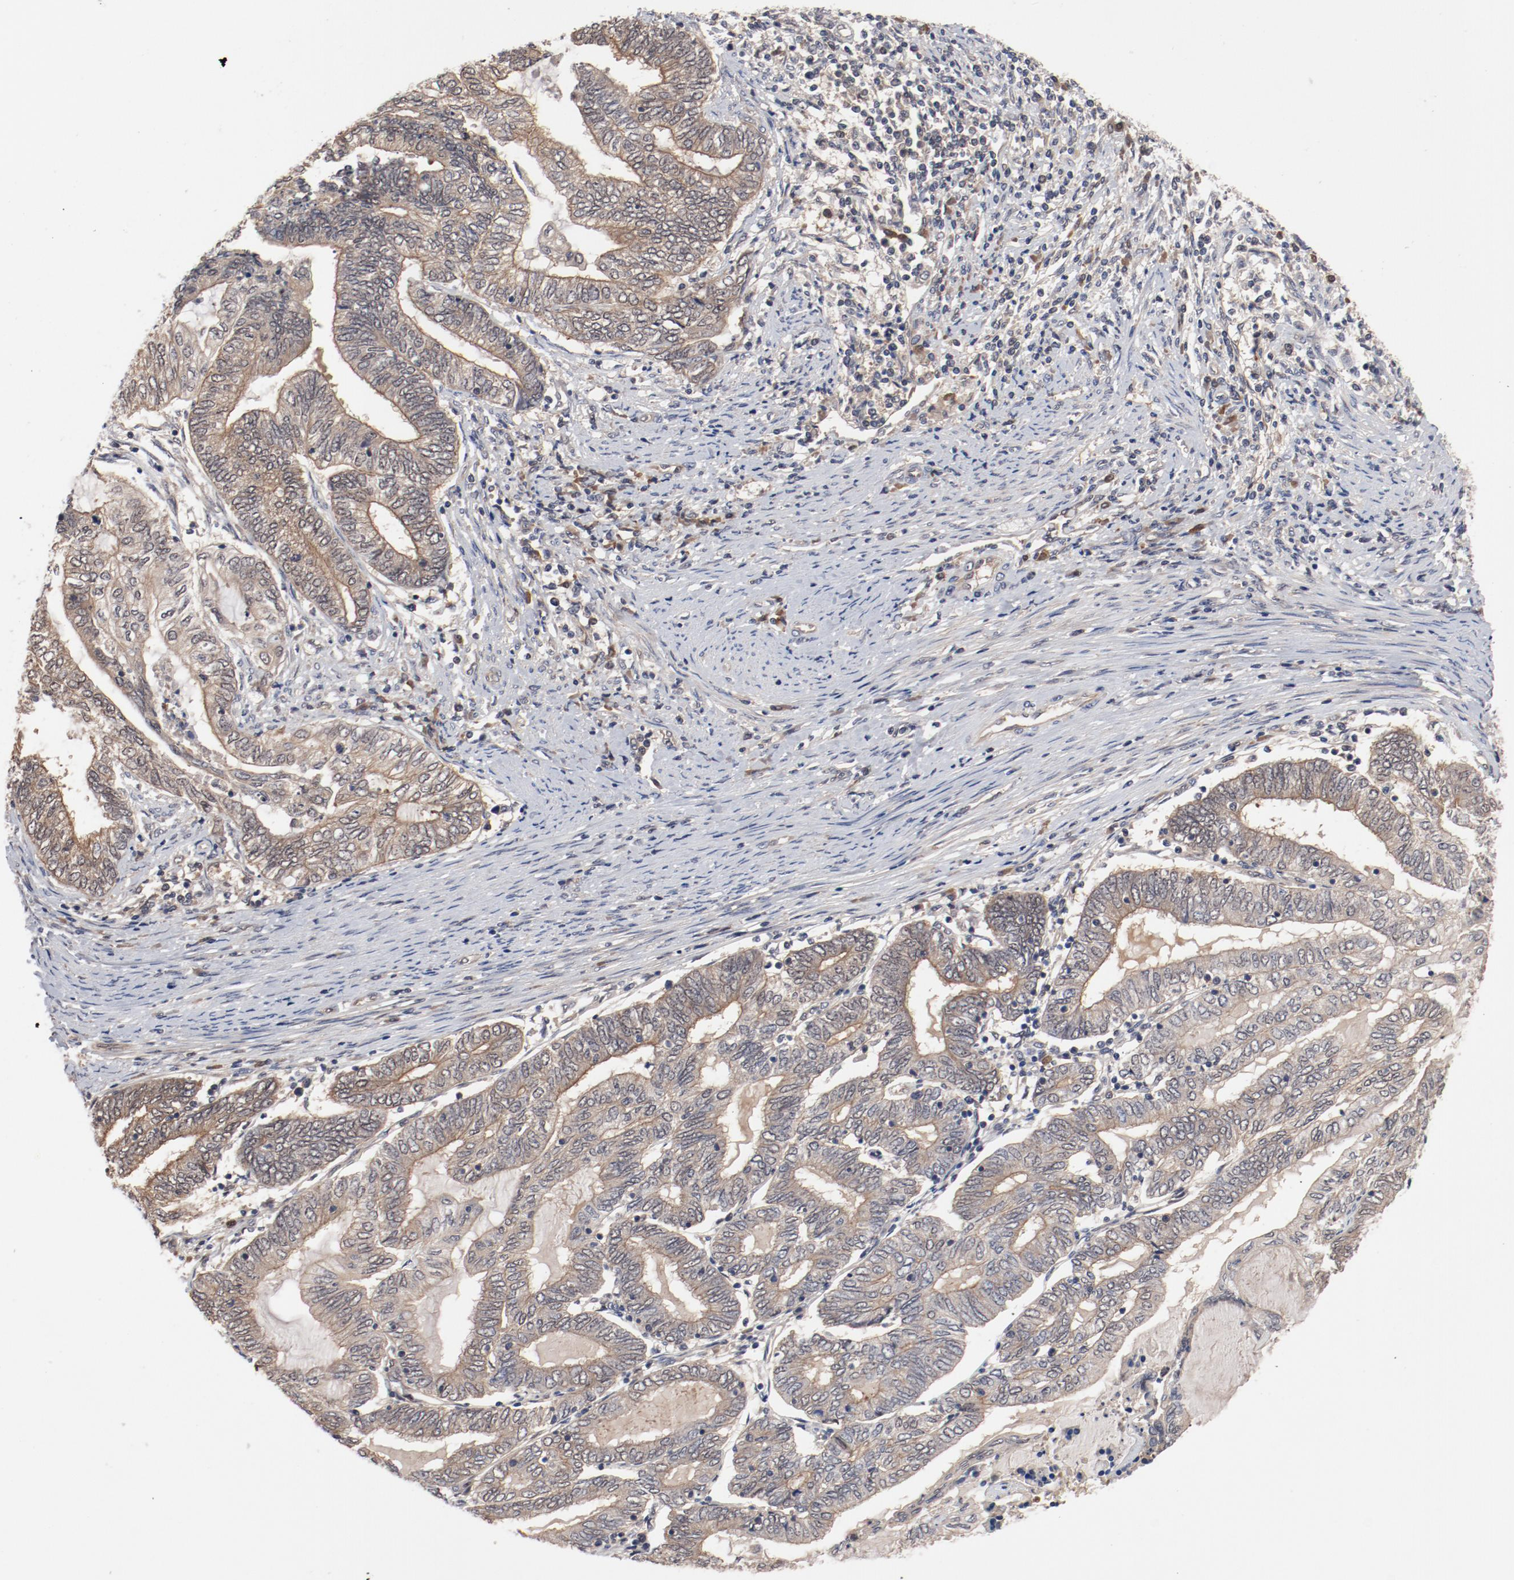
{"staining": {"intensity": "negative", "quantity": "none", "location": "none"}, "tissue": "endometrial cancer", "cell_type": "Tumor cells", "image_type": "cancer", "snomed": [{"axis": "morphology", "description": "Adenocarcinoma, NOS"}, {"axis": "topography", "description": "Uterus"}, {"axis": "topography", "description": "Endometrium"}], "caption": "There is no significant staining in tumor cells of adenocarcinoma (endometrial).", "gene": "PITPNM2", "patient": {"sex": "female", "age": 70}}